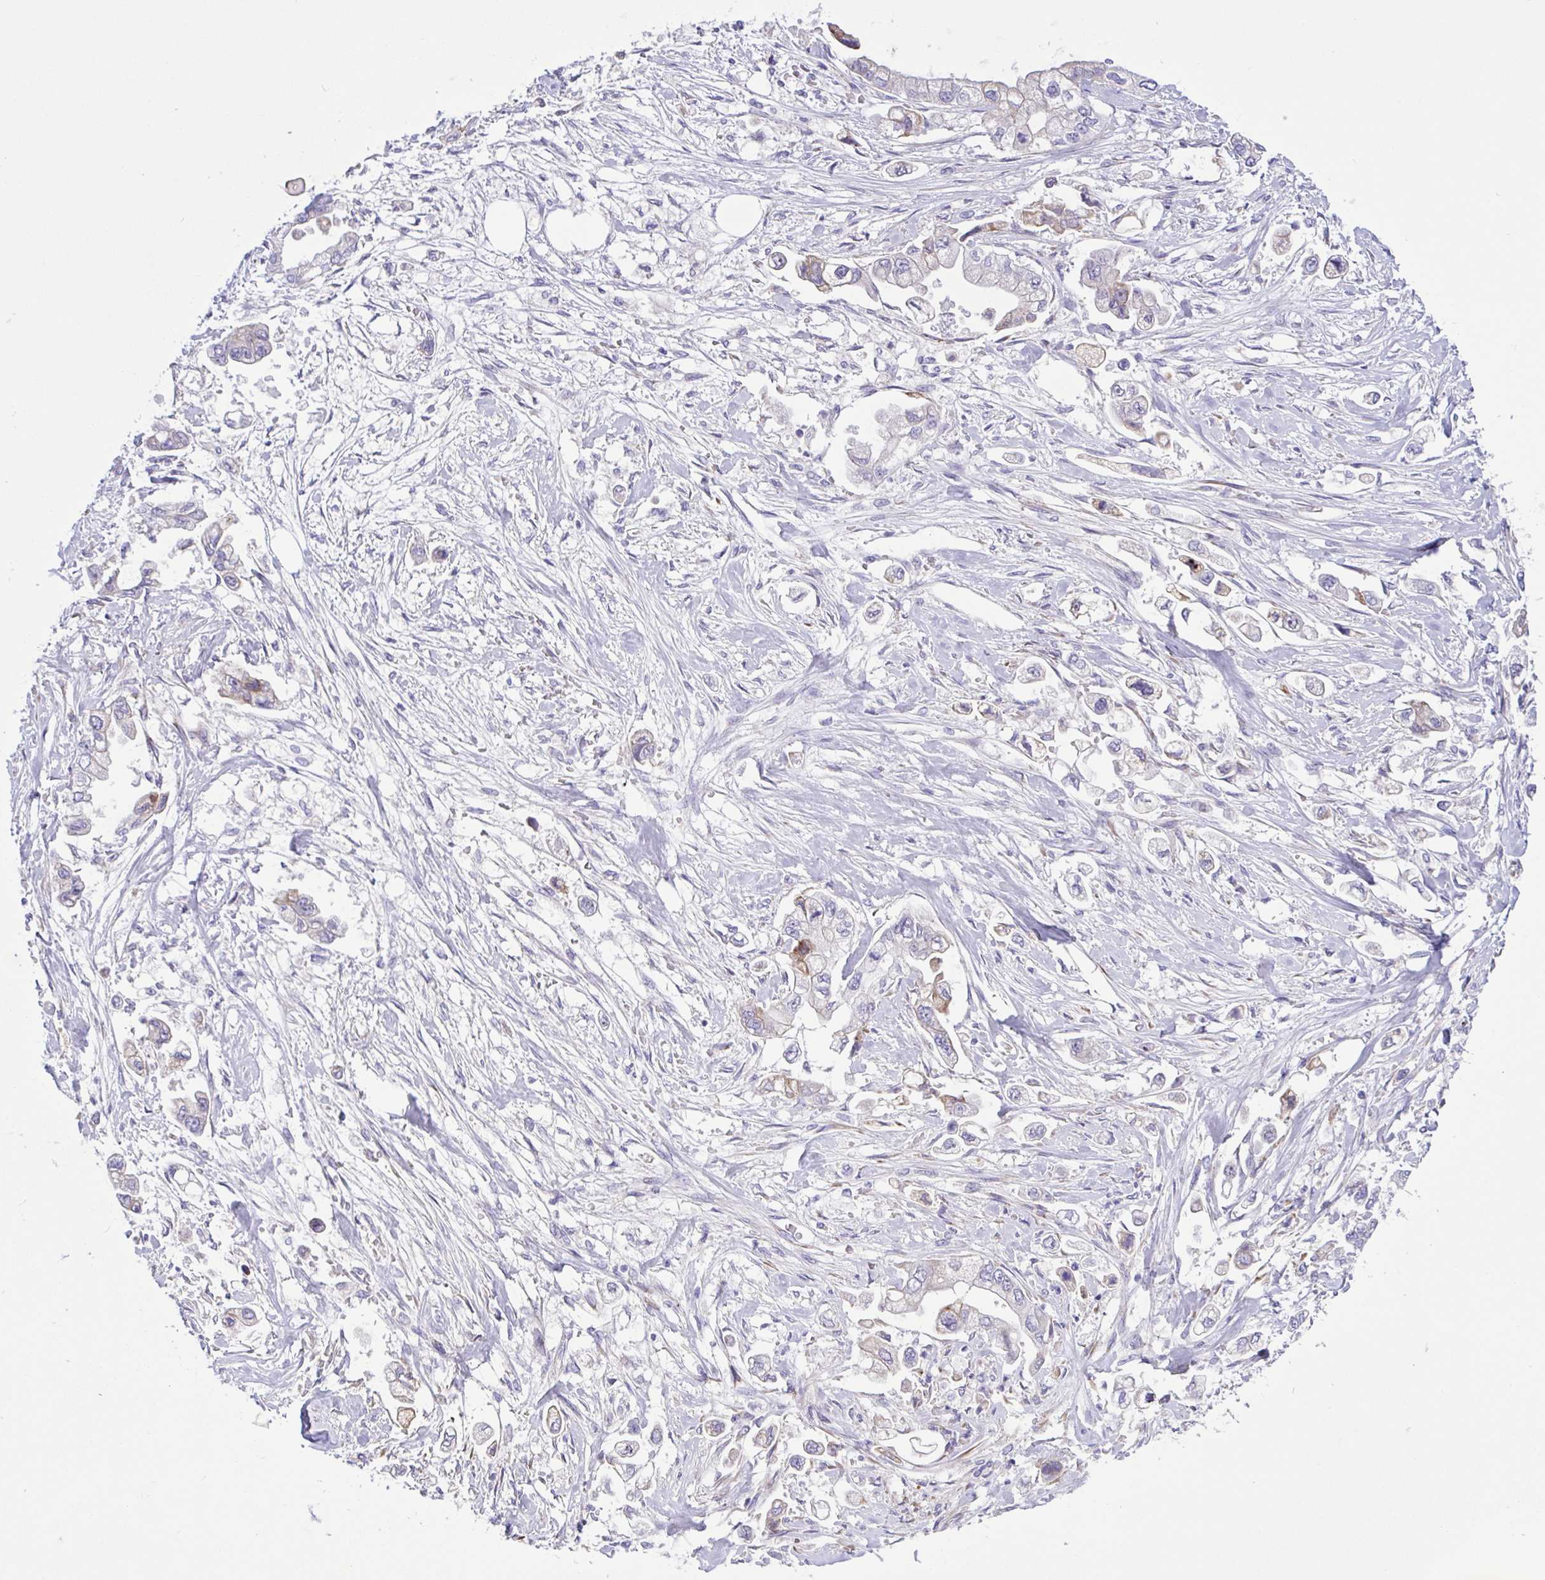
{"staining": {"intensity": "moderate", "quantity": "<25%", "location": "cytoplasmic/membranous"}, "tissue": "stomach cancer", "cell_type": "Tumor cells", "image_type": "cancer", "snomed": [{"axis": "morphology", "description": "Adenocarcinoma, NOS"}, {"axis": "topography", "description": "Stomach"}], "caption": "Immunohistochemical staining of human adenocarcinoma (stomach) reveals low levels of moderate cytoplasmic/membranous staining in about <25% of tumor cells. (IHC, brightfield microscopy, high magnification).", "gene": "DSC3", "patient": {"sex": "male", "age": 62}}